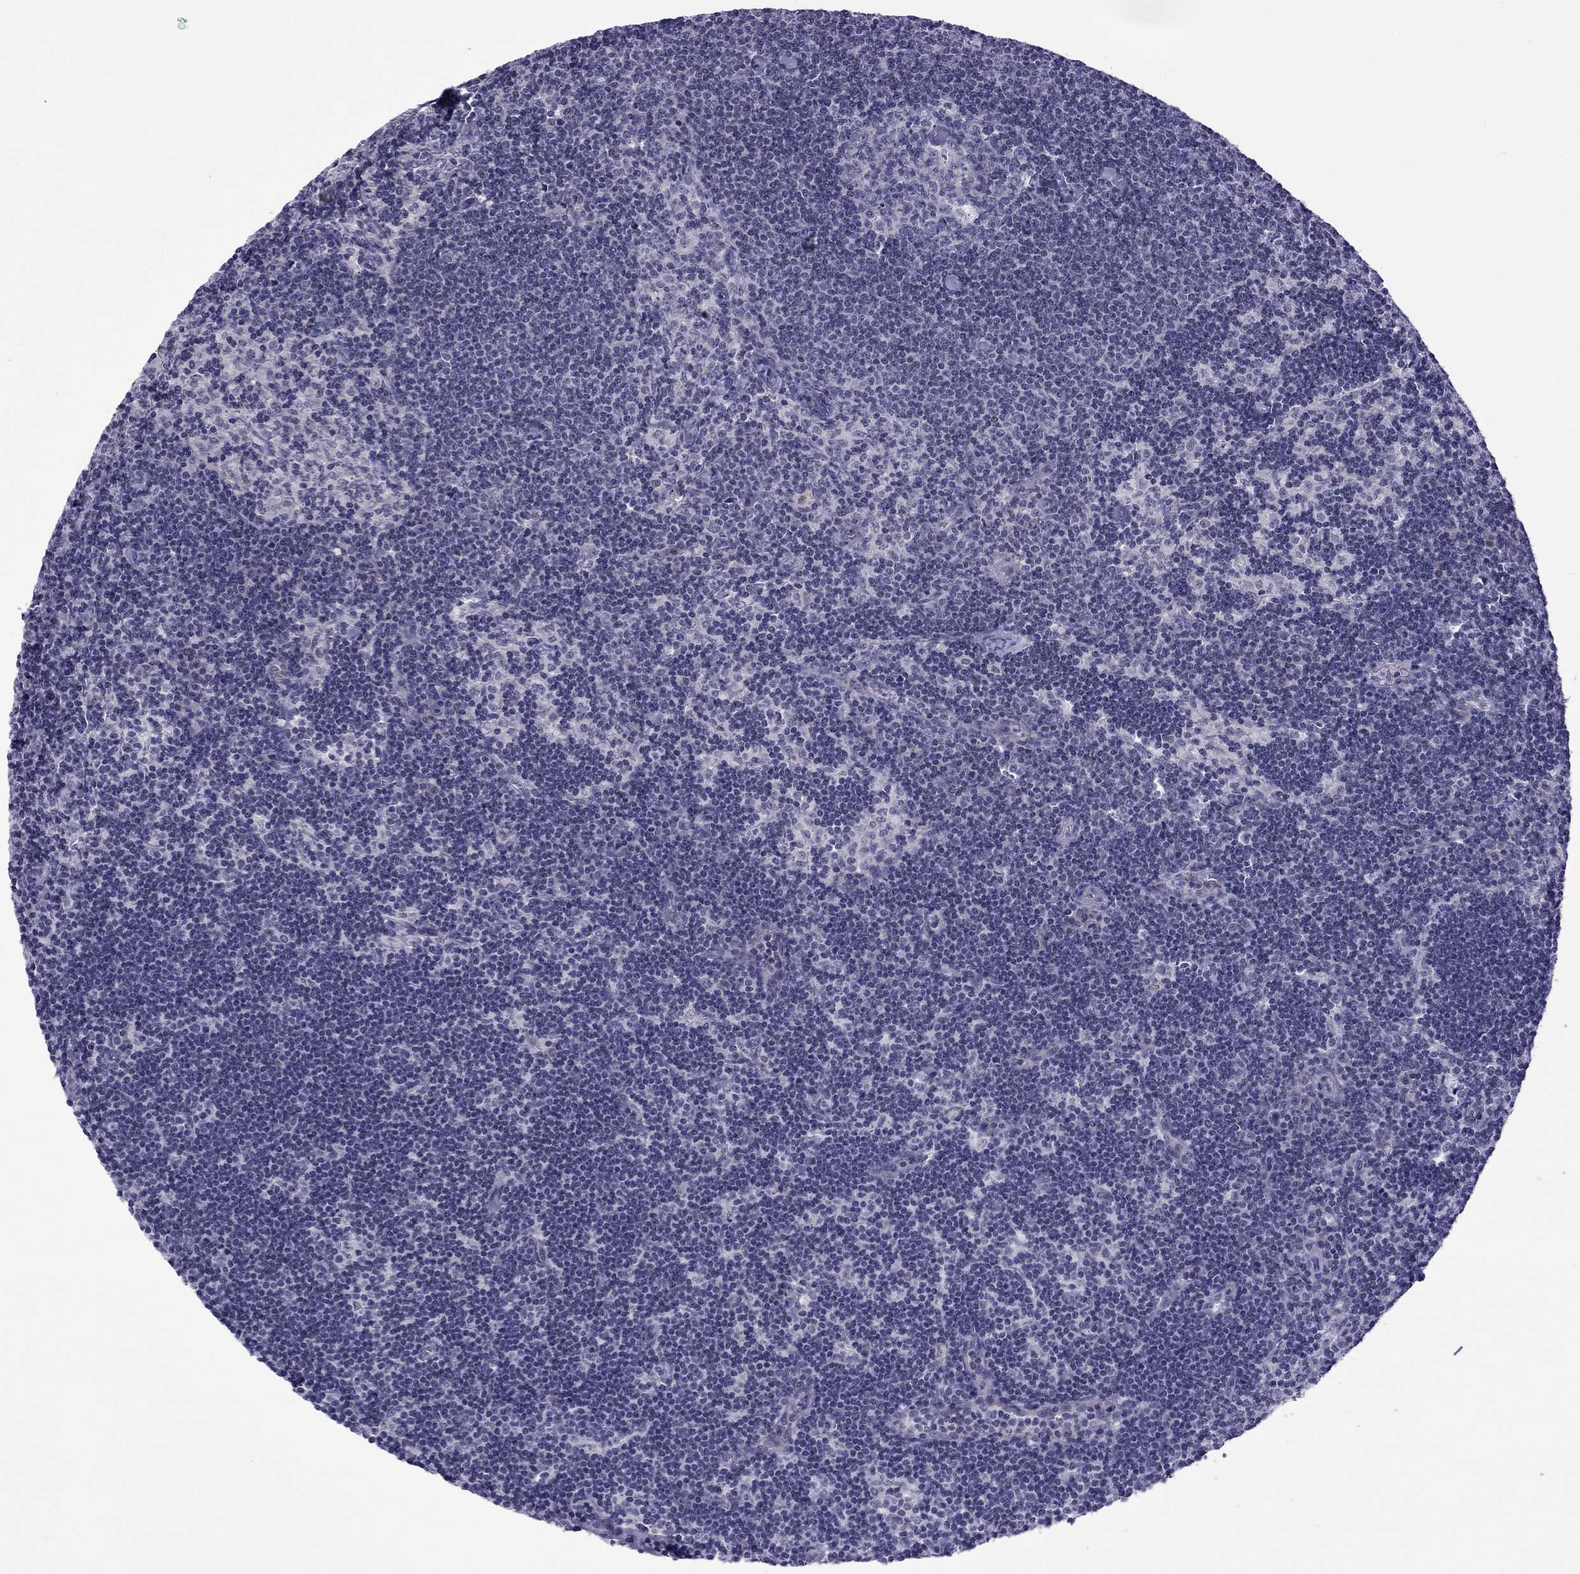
{"staining": {"intensity": "negative", "quantity": "none", "location": "none"}, "tissue": "lymph node", "cell_type": "Germinal center cells", "image_type": "normal", "snomed": [{"axis": "morphology", "description": "Normal tissue, NOS"}, {"axis": "topography", "description": "Lymph node"}], "caption": "Germinal center cells are negative for protein expression in normal human lymph node. (DAB immunohistochemistry with hematoxylin counter stain).", "gene": "POM121L12", "patient": {"sex": "female", "age": 34}}